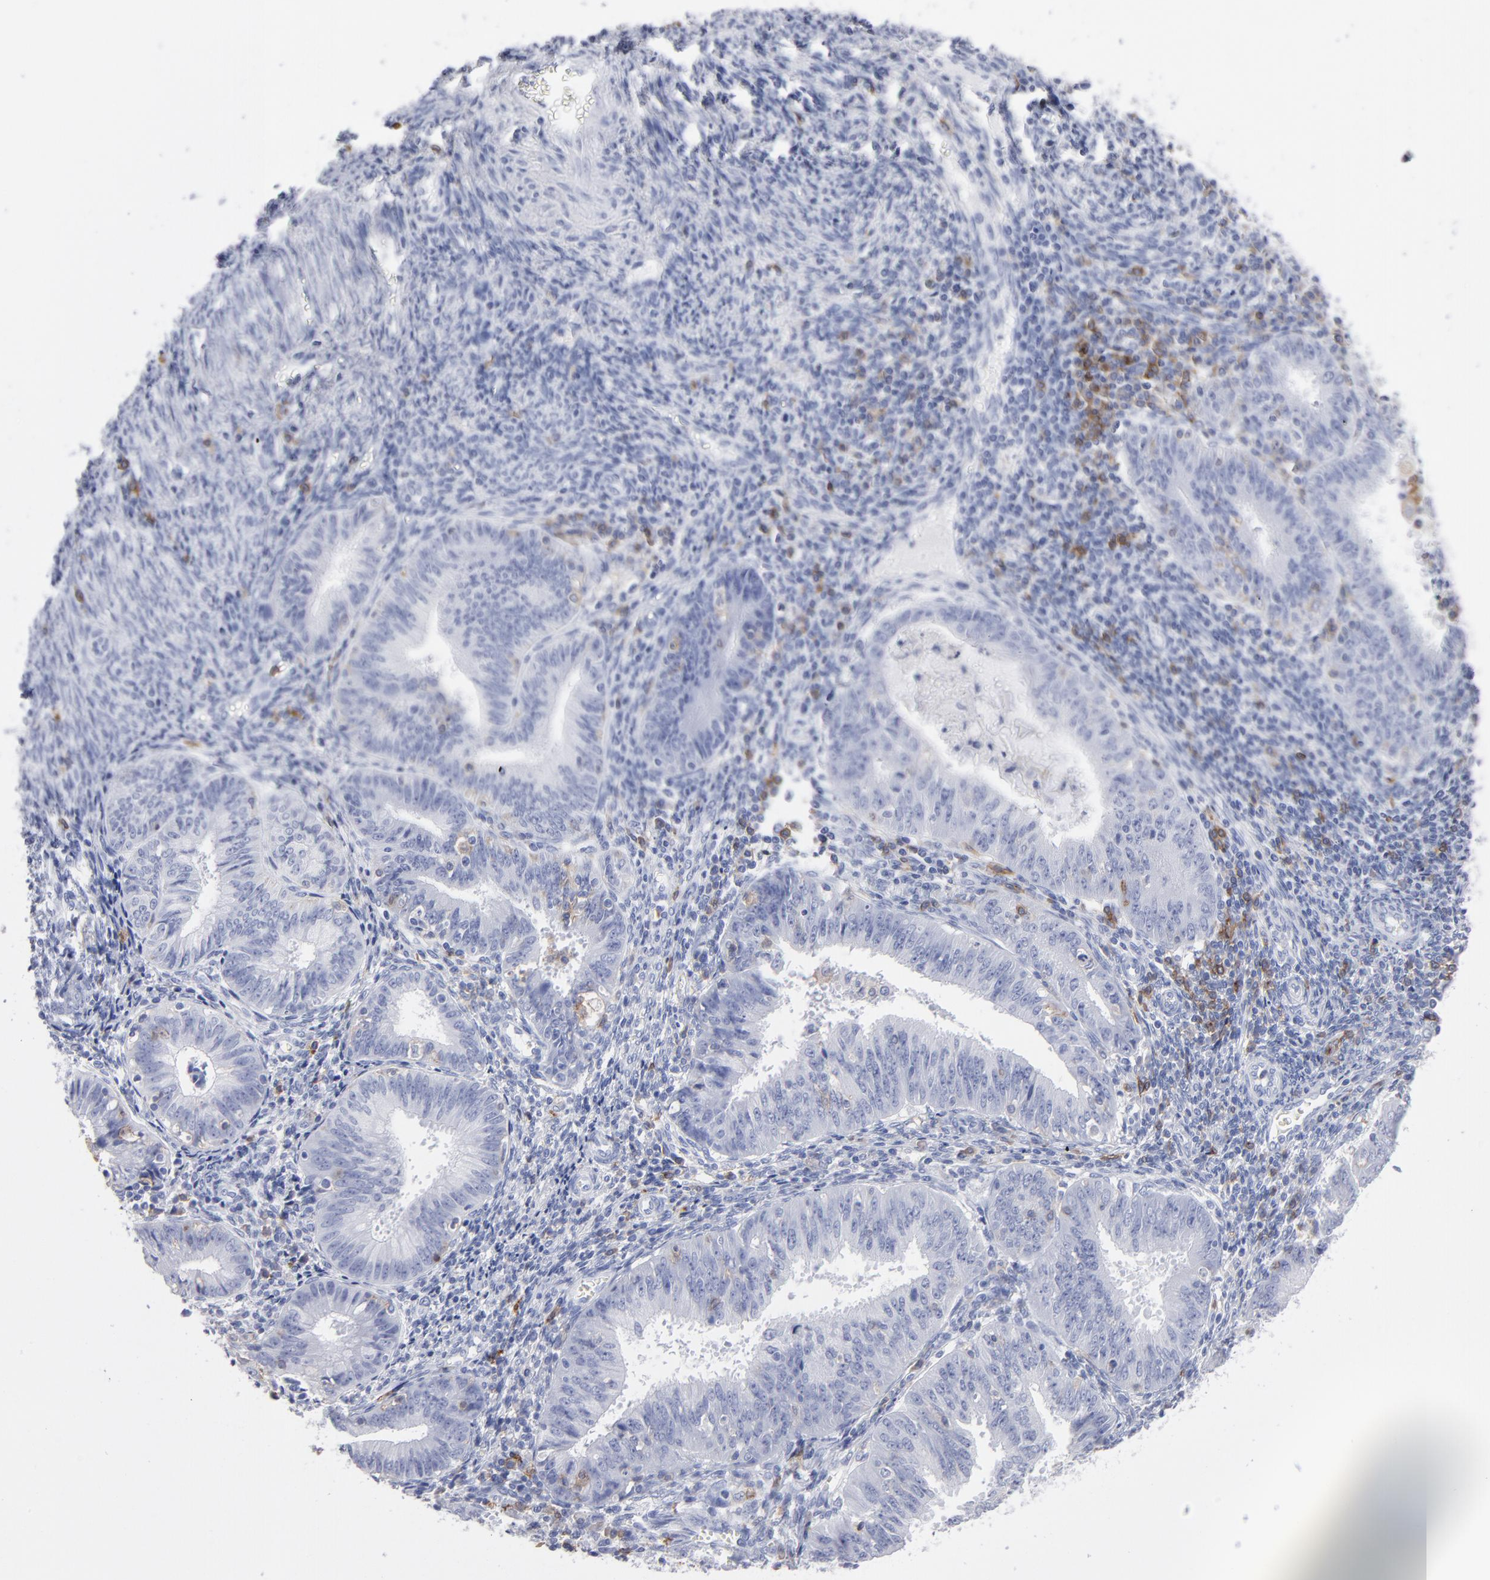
{"staining": {"intensity": "negative", "quantity": "none", "location": "none"}, "tissue": "endometrial cancer", "cell_type": "Tumor cells", "image_type": "cancer", "snomed": [{"axis": "morphology", "description": "Adenocarcinoma, NOS"}, {"axis": "topography", "description": "Endometrium"}], "caption": "High magnification brightfield microscopy of endometrial cancer (adenocarcinoma) stained with DAB (brown) and counterstained with hematoxylin (blue): tumor cells show no significant expression.", "gene": "LAT2", "patient": {"sex": "female", "age": 42}}